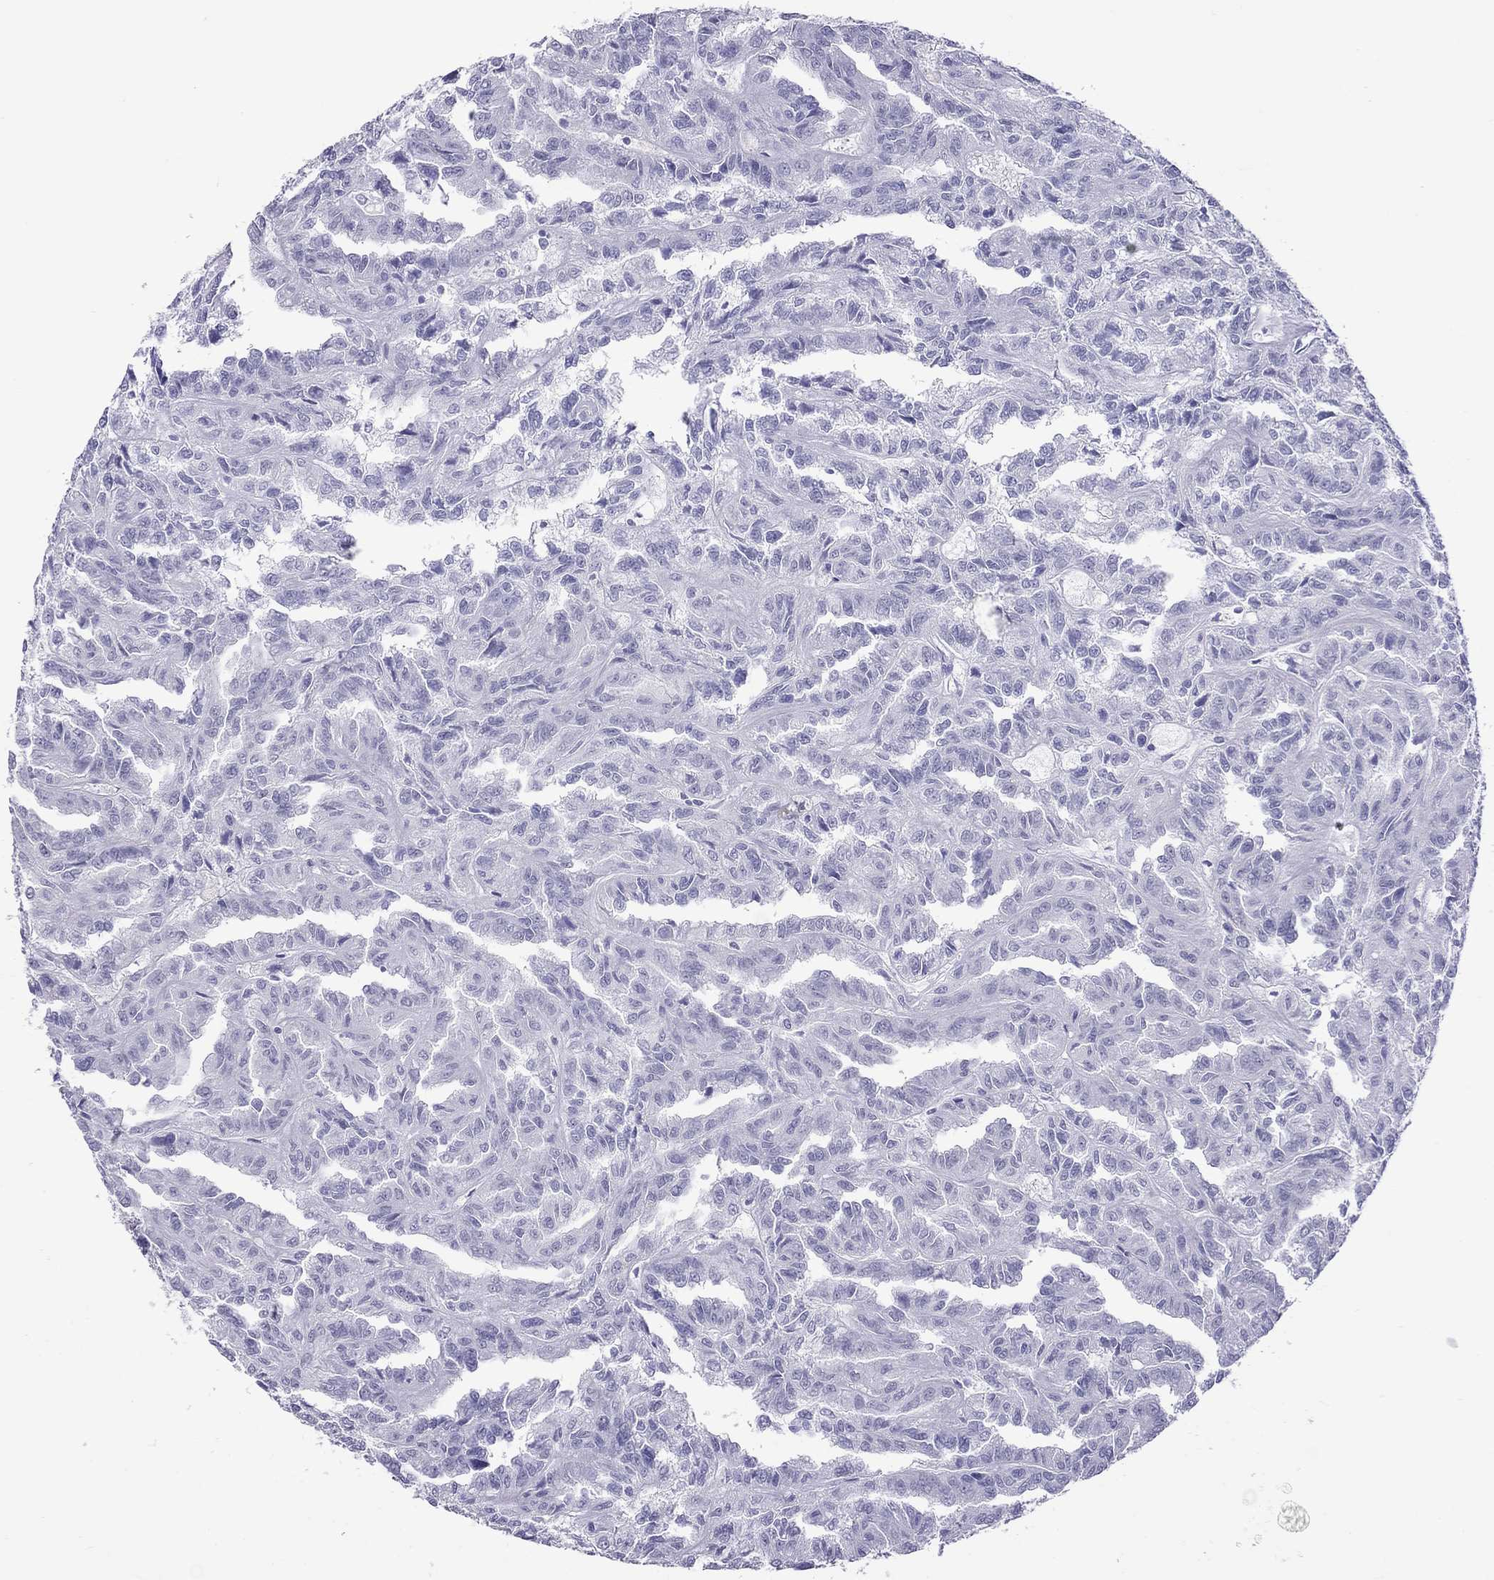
{"staining": {"intensity": "negative", "quantity": "none", "location": "none"}, "tissue": "renal cancer", "cell_type": "Tumor cells", "image_type": "cancer", "snomed": [{"axis": "morphology", "description": "Adenocarcinoma, NOS"}, {"axis": "topography", "description": "Kidney"}], "caption": "There is no significant expression in tumor cells of renal adenocarcinoma.", "gene": "CHRNB3", "patient": {"sex": "male", "age": 79}}